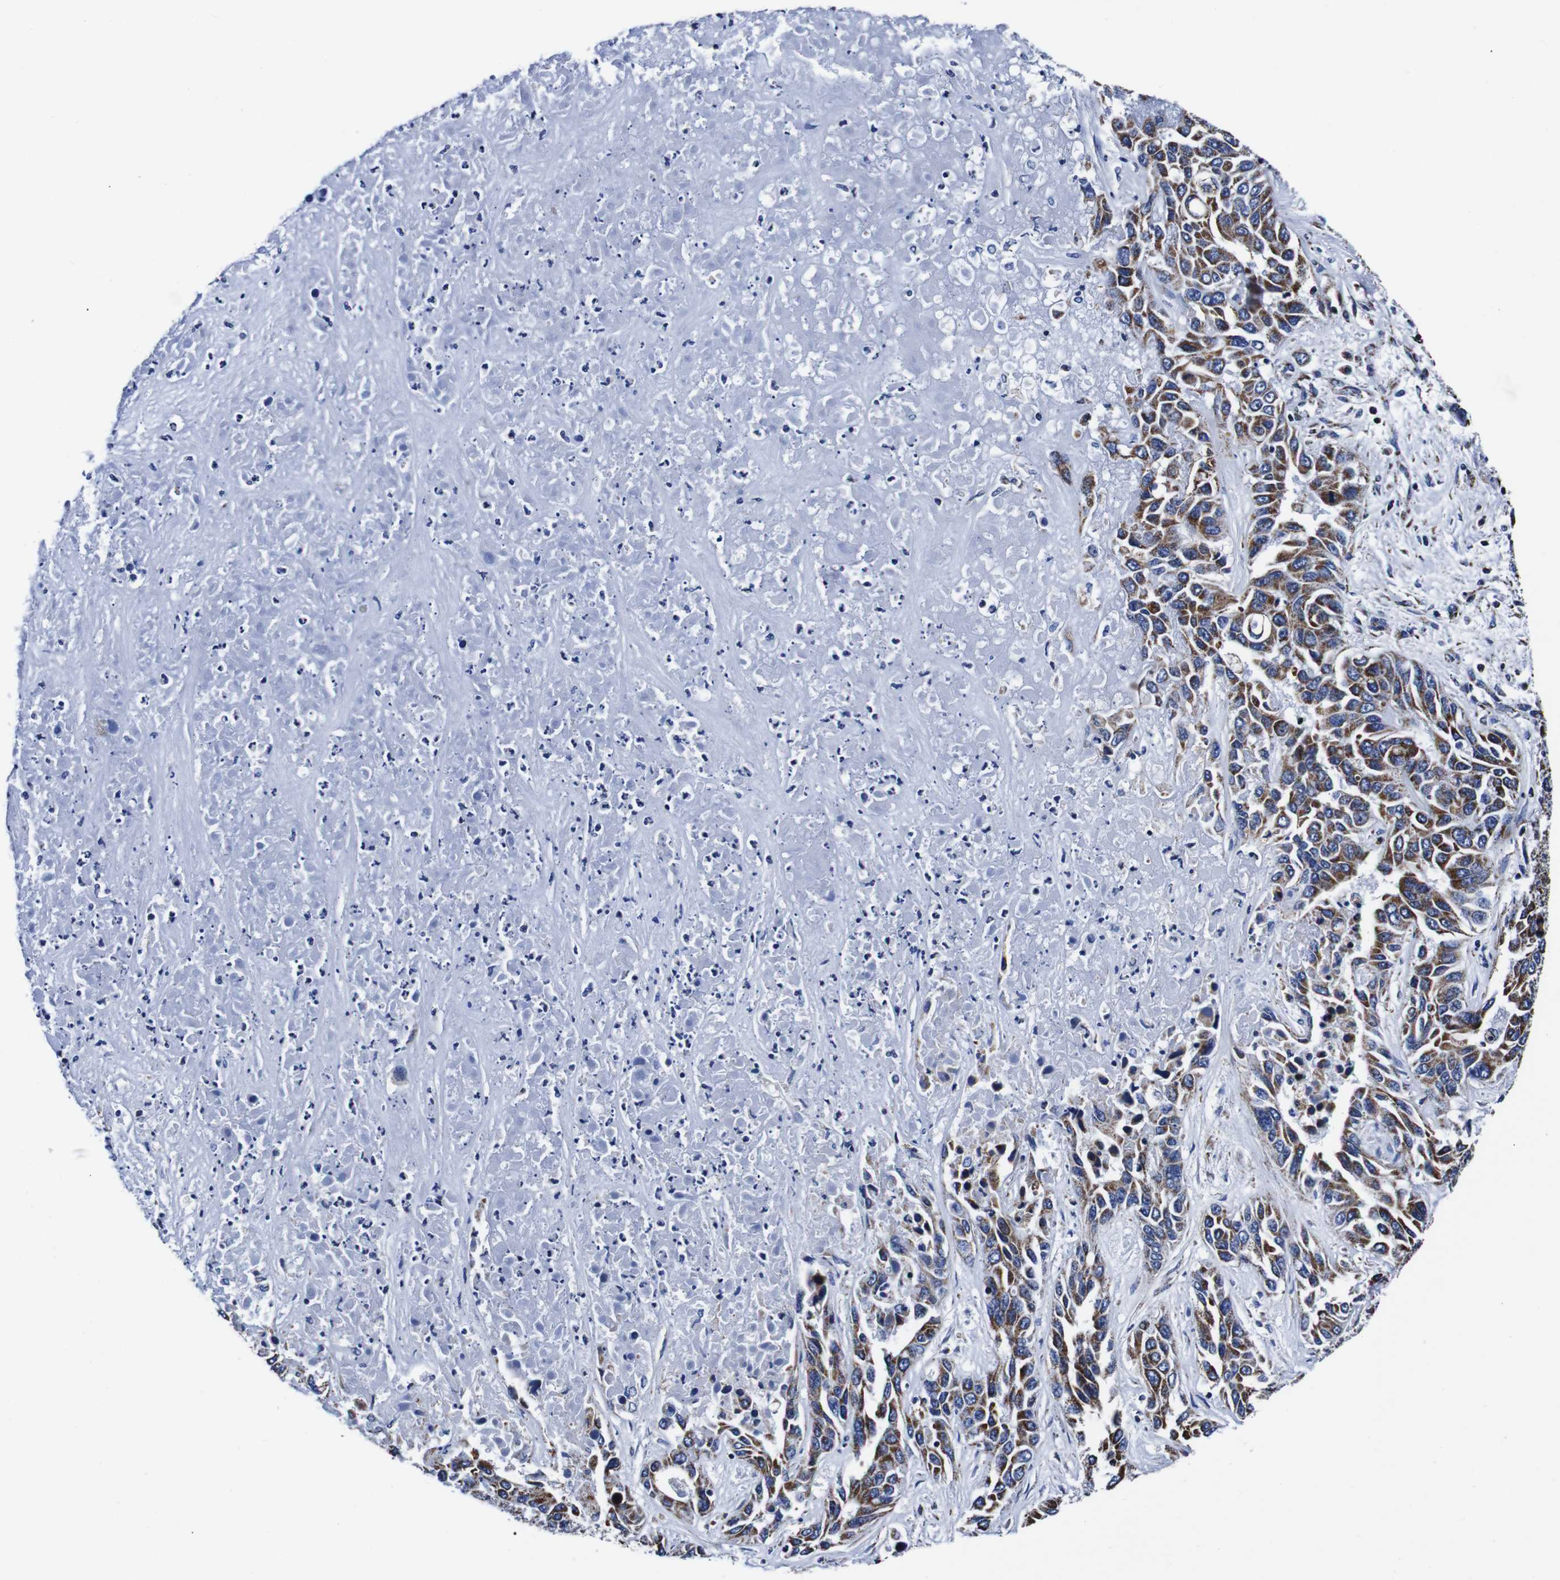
{"staining": {"intensity": "moderate", "quantity": ">75%", "location": "cytoplasmic/membranous"}, "tissue": "liver cancer", "cell_type": "Tumor cells", "image_type": "cancer", "snomed": [{"axis": "morphology", "description": "Cholangiocarcinoma"}, {"axis": "topography", "description": "Liver"}], "caption": "Cholangiocarcinoma (liver) tissue displays moderate cytoplasmic/membranous staining in about >75% of tumor cells The protein is shown in brown color, while the nuclei are stained blue.", "gene": "FKBP9", "patient": {"sex": "female", "age": 52}}